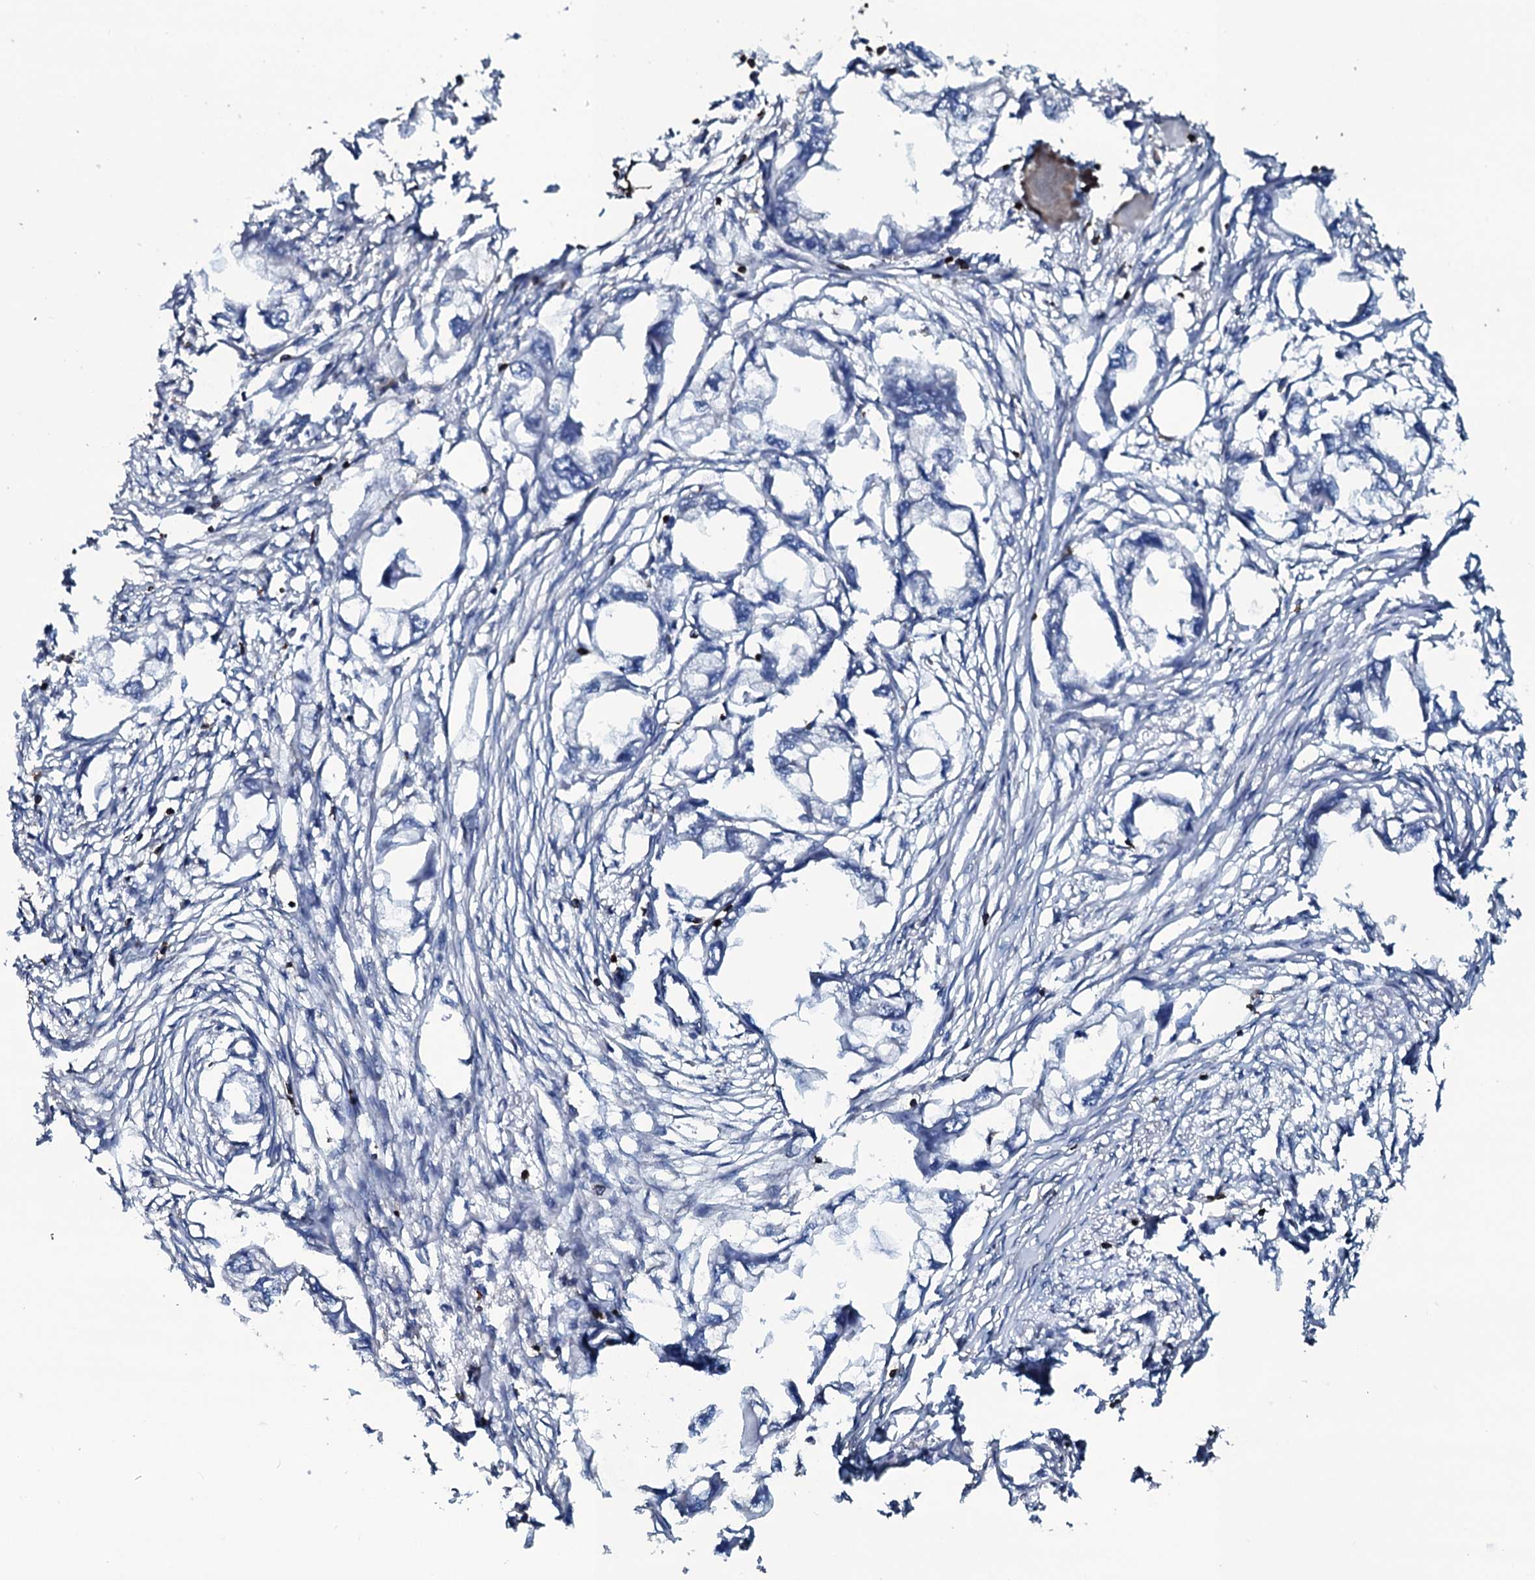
{"staining": {"intensity": "negative", "quantity": "none", "location": "none"}, "tissue": "endometrial cancer", "cell_type": "Tumor cells", "image_type": "cancer", "snomed": [{"axis": "morphology", "description": "Adenocarcinoma, NOS"}, {"axis": "morphology", "description": "Adenocarcinoma, metastatic, NOS"}, {"axis": "topography", "description": "Adipose tissue"}, {"axis": "topography", "description": "Endometrium"}], "caption": "High power microscopy histopathology image of an immunohistochemistry micrograph of endometrial cancer (adenocarcinoma), revealing no significant positivity in tumor cells.", "gene": "OGFOD2", "patient": {"sex": "female", "age": 67}}